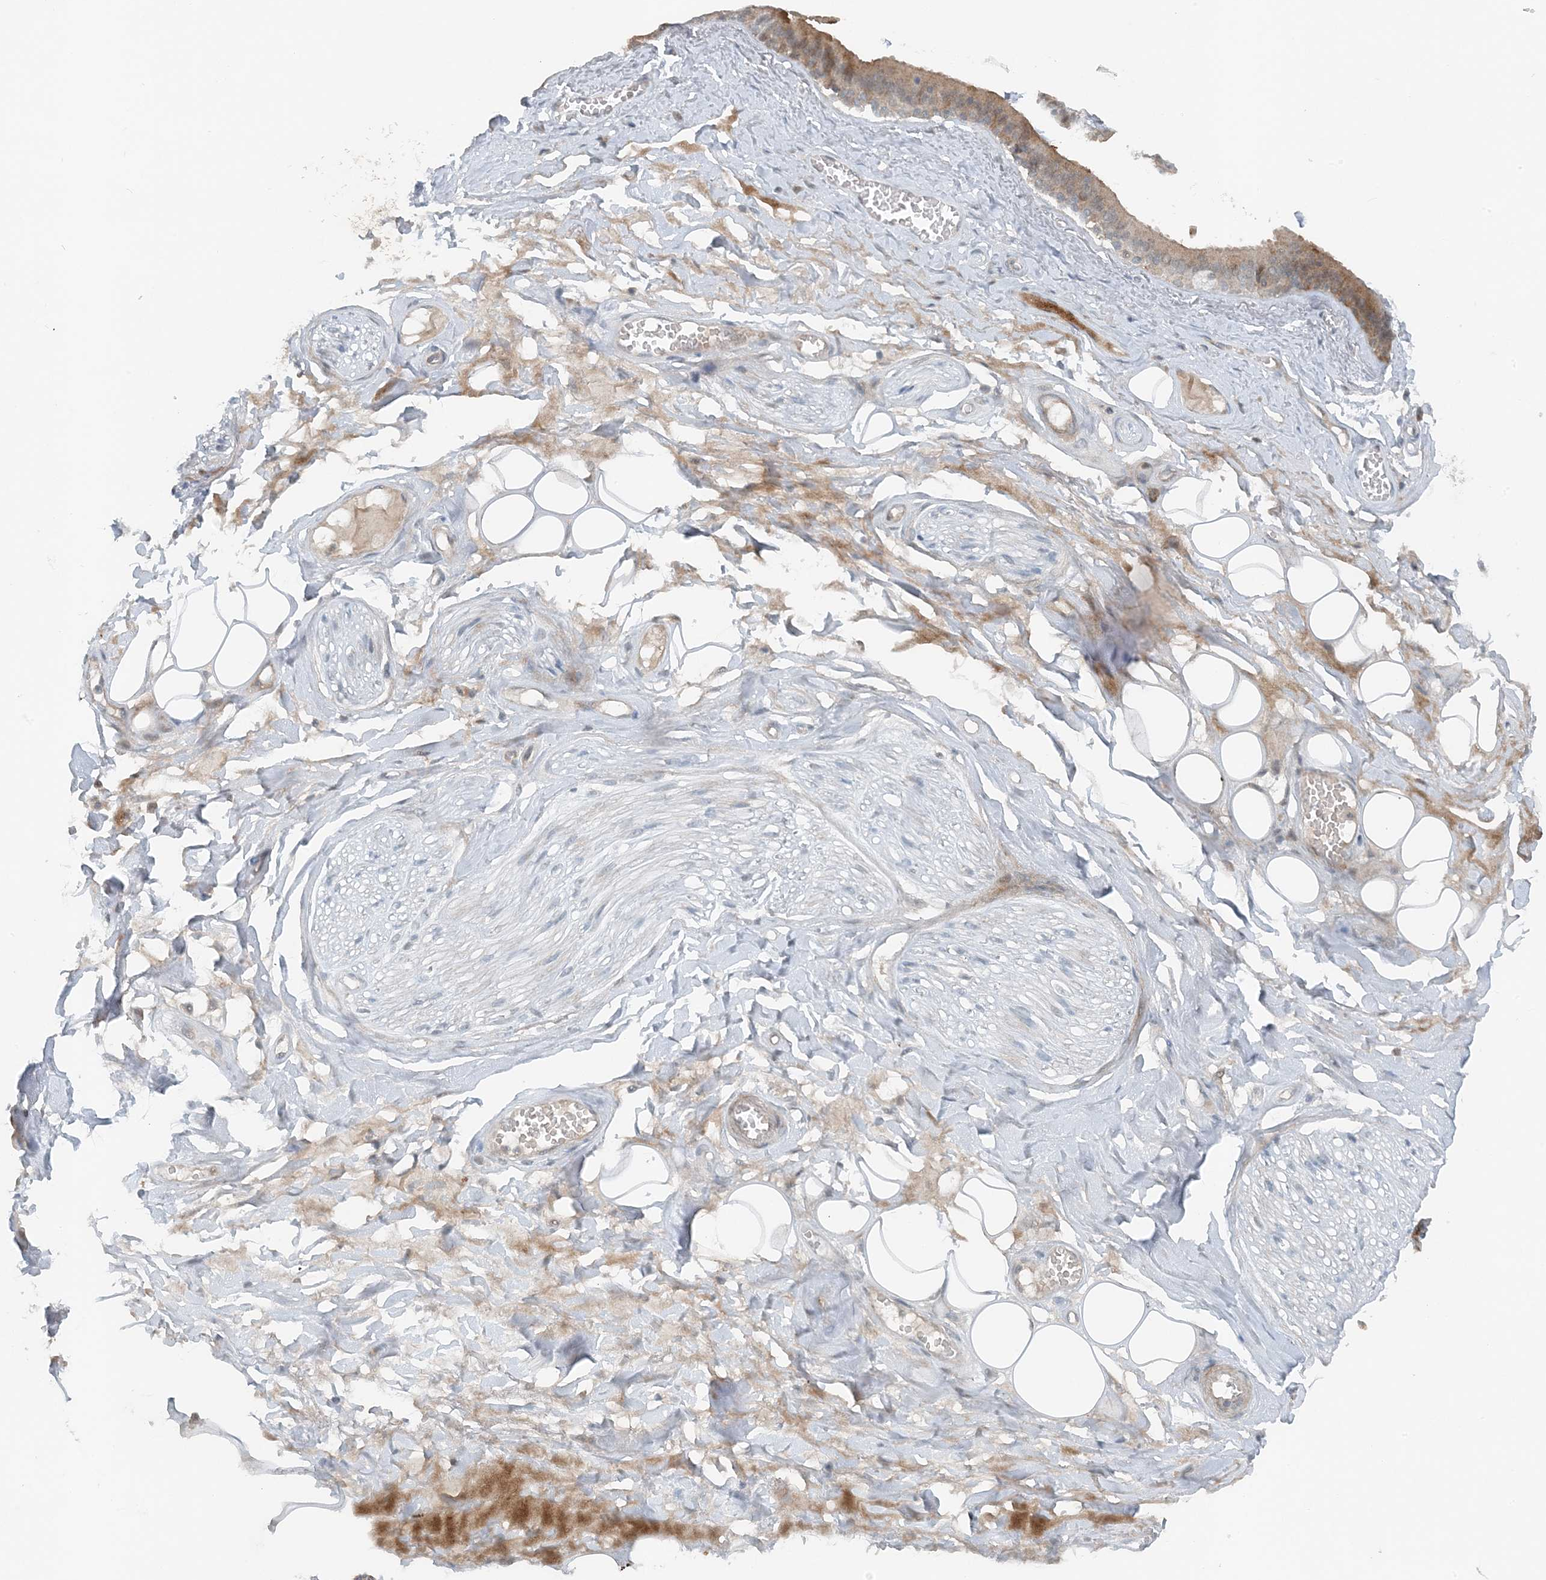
{"staining": {"intensity": "weak", "quantity": "<25%", "location": "cytoplasmic/membranous"}, "tissue": "adipose tissue", "cell_type": "Adipocytes", "image_type": "normal", "snomed": [{"axis": "morphology", "description": "Normal tissue, NOS"}, {"axis": "morphology", "description": "Inflammation, NOS"}, {"axis": "topography", "description": "Salivary gland"}, {"axis": "topography", "description": "Peripheral nerve tissue"}], "caption": "DAB (3,3'-diaminobenzidine) immunohistochemical staining of normal human adipose tissue displays no significant expression in adipocytes.", "gene": "MITD1", "patient": {"sex": "female", "age": 75}}